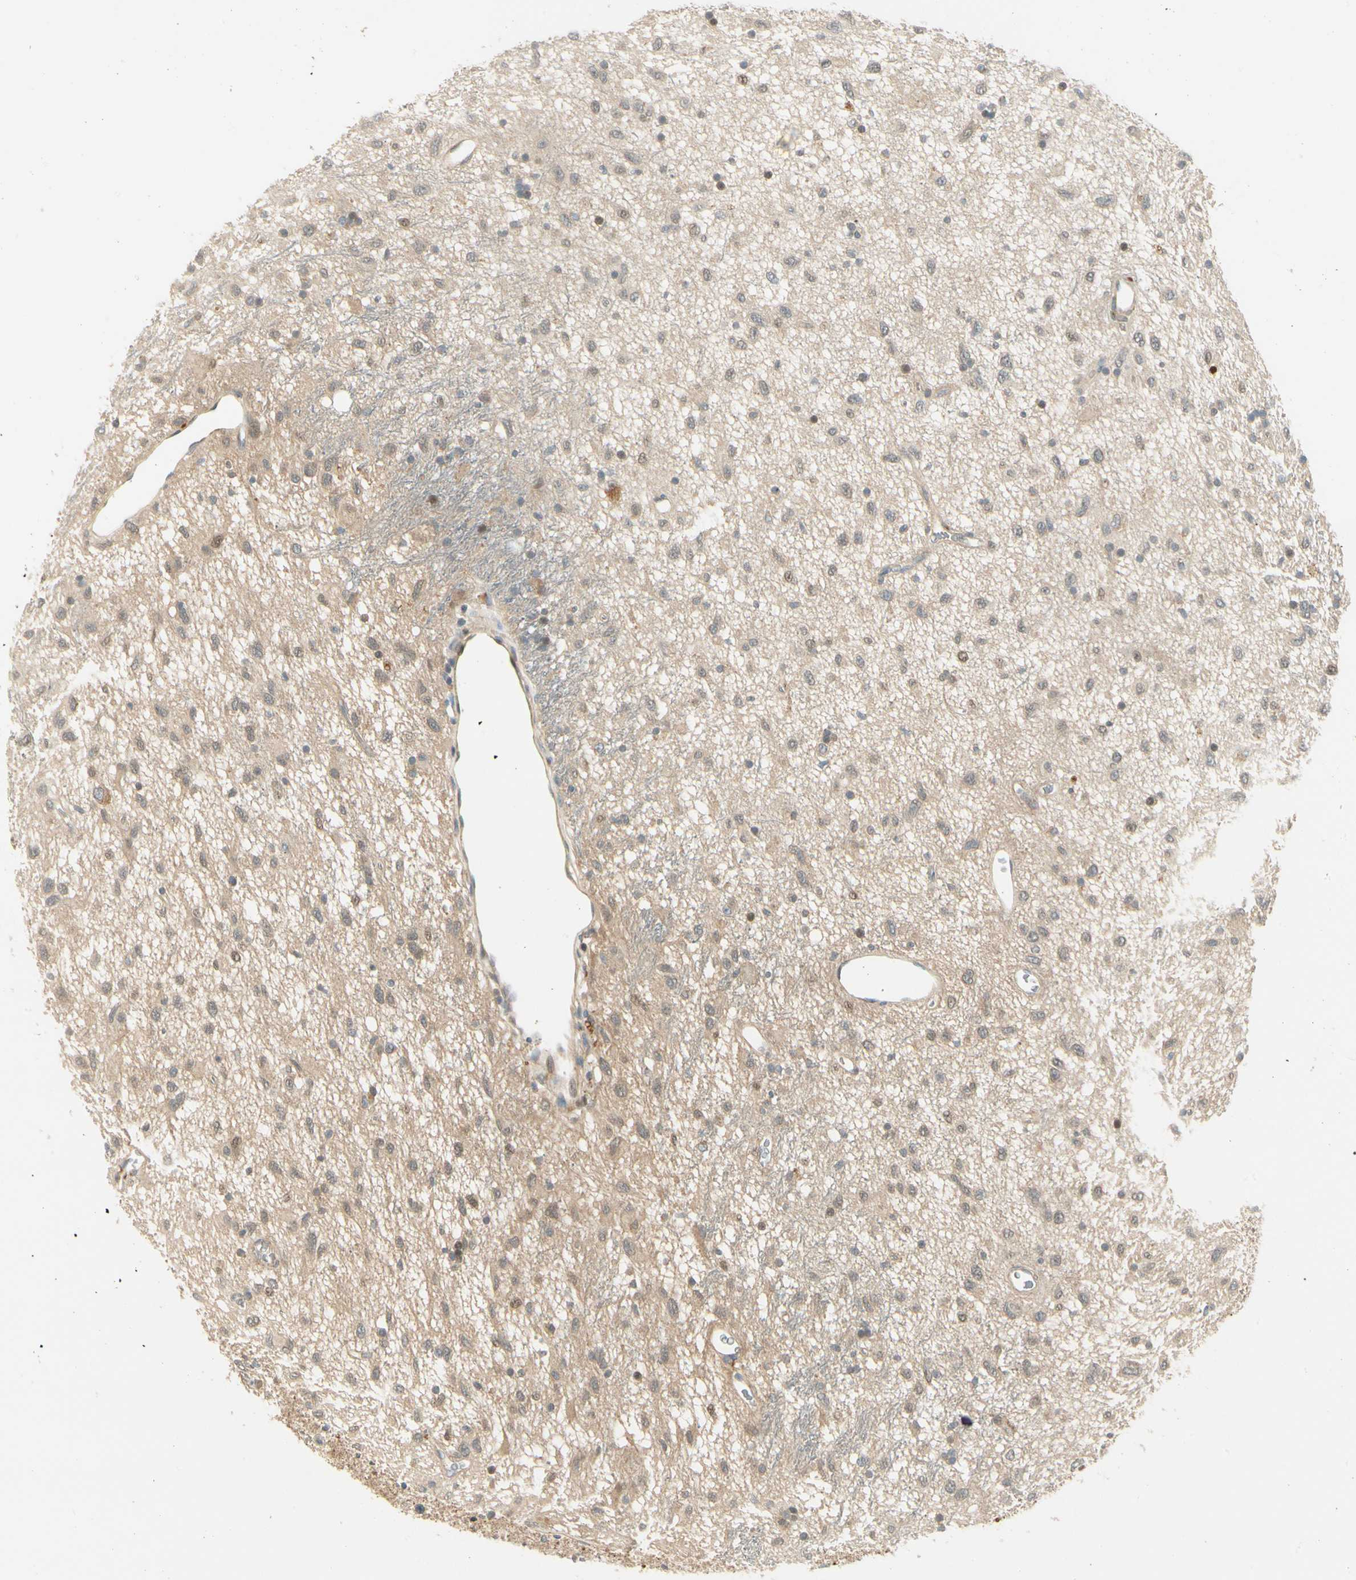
{"staining": {"intensity": "weak", "quantity": "<25%", "location": "cytoplasmic/membranous"}, "tissue": "glioma", "cell_type": "Tumor cells", "image_type": "cancer", "snomed": [{"axis": "morphology", "description": "Glioma, malignant, Low grade"}, {"axis": "topography", "description": "Brain"}], "caption": "This is an immunohistochemistry (IHC) photomicrograph of human glioma. There is no positivity in tumor cells.", "gene": "EPHB3", "patient": {"sex": "male", "age": 77}}